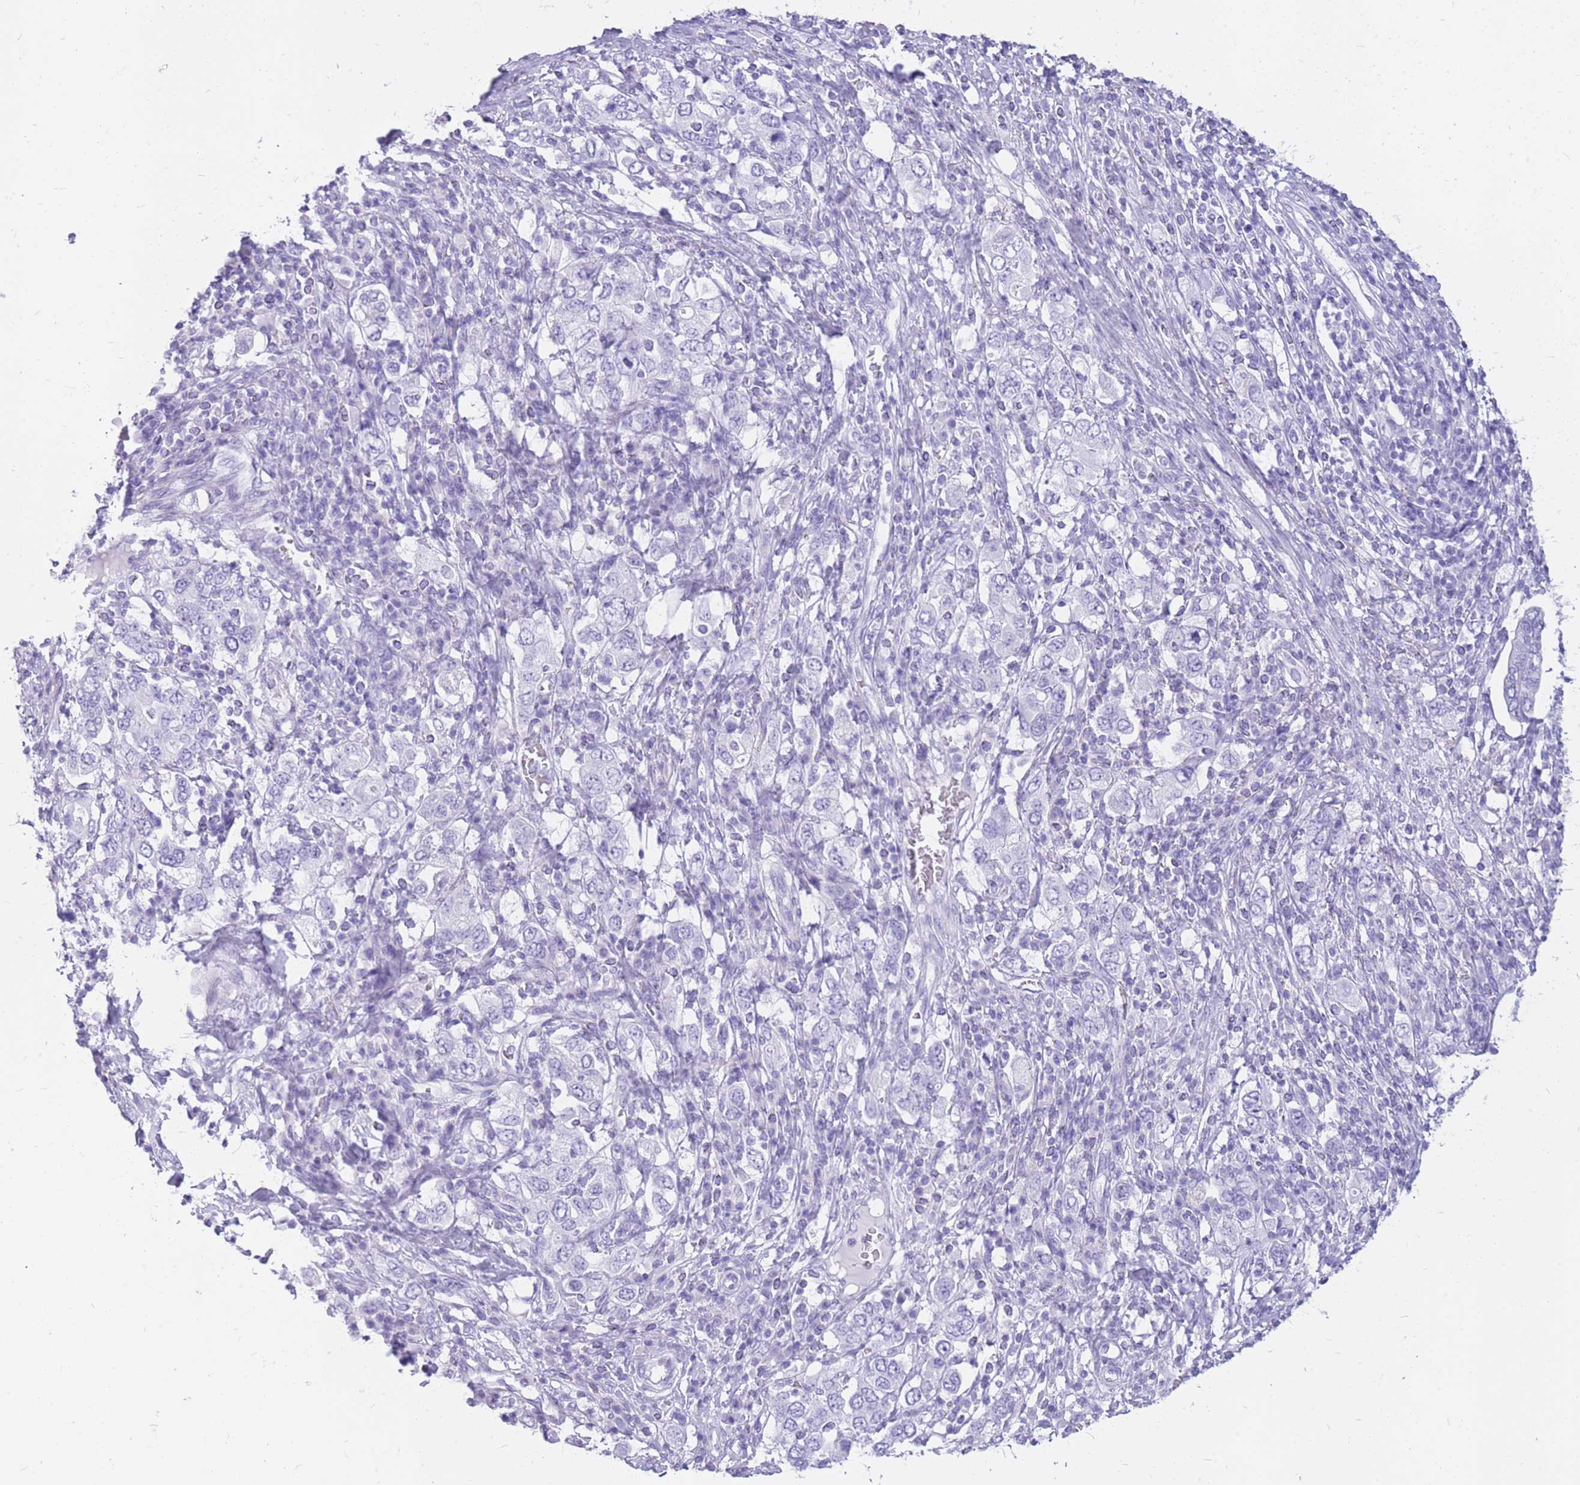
{"staining": {"intensity": "negative", "quantity": "none", "location": "none"}, "tissue": "stomach cancer", "cell_type": "Tumor cells", "image_type": "cancer", "snomed": [{"axis": "morphology", "description": "Adenocarcinoma, NOS"}, {"axis": "topography", "description": "Stomach, upper"}, {"axis": "topography", "description": "Stomach"}], "caption": "The photomicrograph displays no staining of tumor cells in adenocarcinoma (stomach).", "gene": "CYP21A2", "patient": {"sex": "male", "age": 62}}